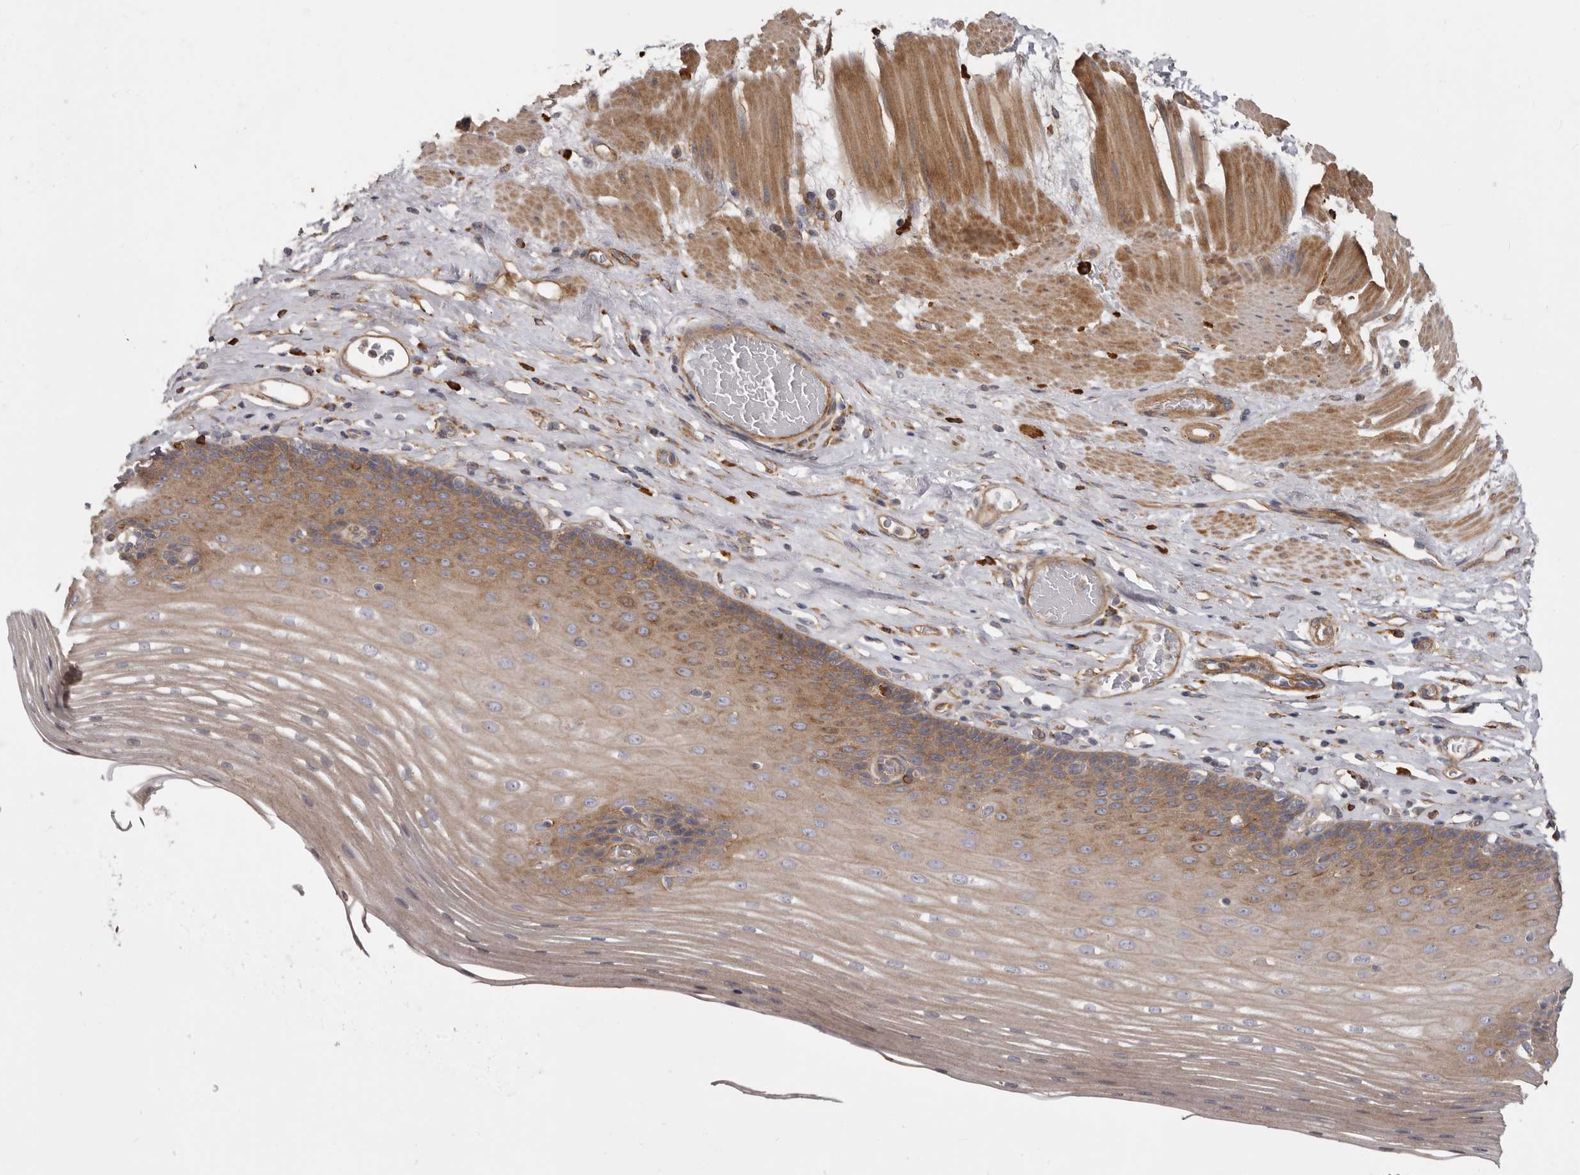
{"staining": {"intensity": "moderate", "quantity": ">75%", "location": "cytoplasmic/membranous"}, "tissue": "esophagus", "cell_type": "Squamous epithelial cells", "image_type": "normal", "snomed": [{"axis": "morphology", "description": "Normal tissue, NOS"}, {"axis": "topography", "description": "Esophagus"}], "caption": "Immunohistochemical staining of unremarkable esophagus reveals >75% levels of moderate cytoplasmic/membranous protein positivity in approximately >75% of squamous epithelial cells. Nuclei are stained in blue.", "gene": "ENAH", "patient": {"sex": "male", "age": 62}}